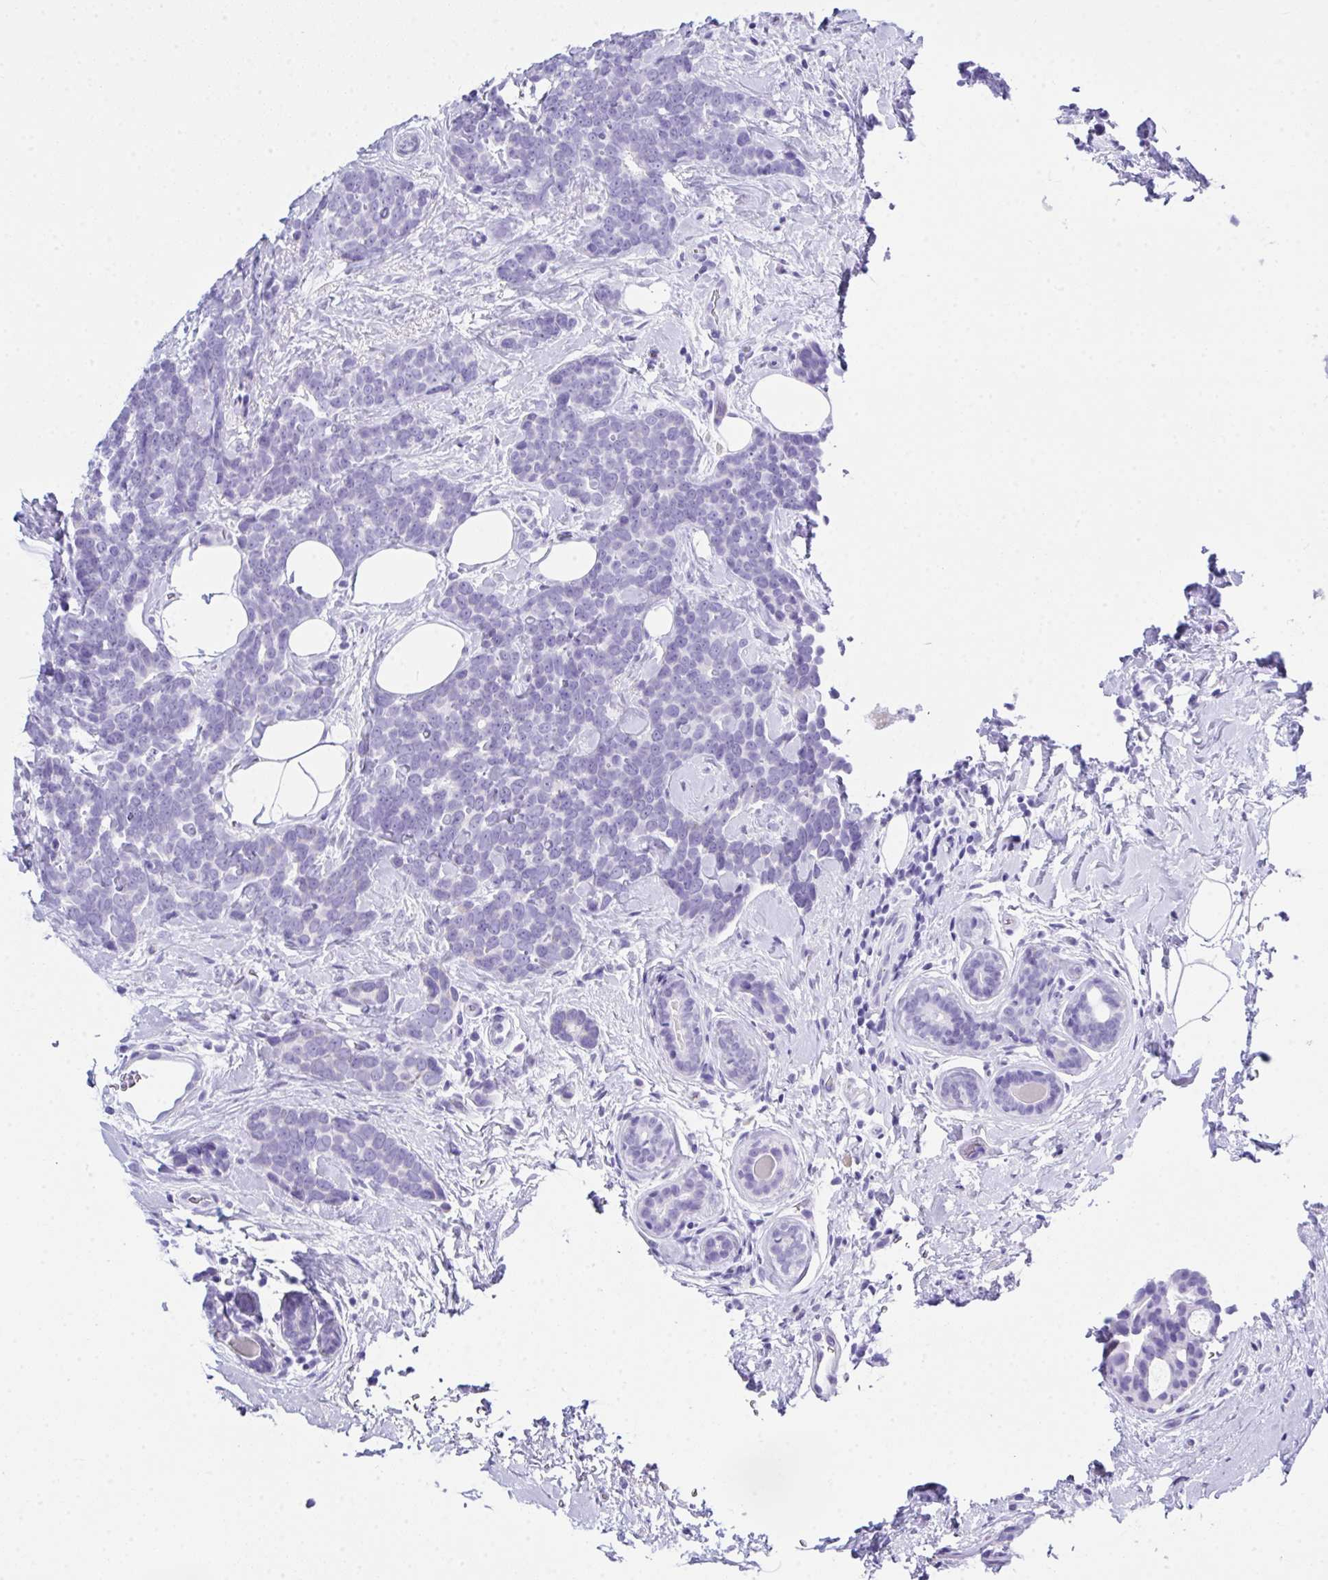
{"staining": {"intensity": "negative", "quantity": "none", "location": "none"}, "tissue": "breast cancer", "cell_type": "Tumor cells", "image_type": "cancer", "snomed": [{"axis": "morphology", "description": "Duct carcinoma"}, {"axis": "topography", "description": "Breast"}], "caption": "A high-resolution micrograph shows immunohistochemistry (IHC) staining of invasive ductal carcinoma (breast), which exhibits no significant staining in tumor cells. The staining was performed using DAB (3,3'-diaminobenzidine) to visualize the protein expression in brown, while the nuclei were stained in blue with hematoxylin (Magnification: 20x).", "gene": "LGALS4", "patient": {"sex": "female", "age": 71}}